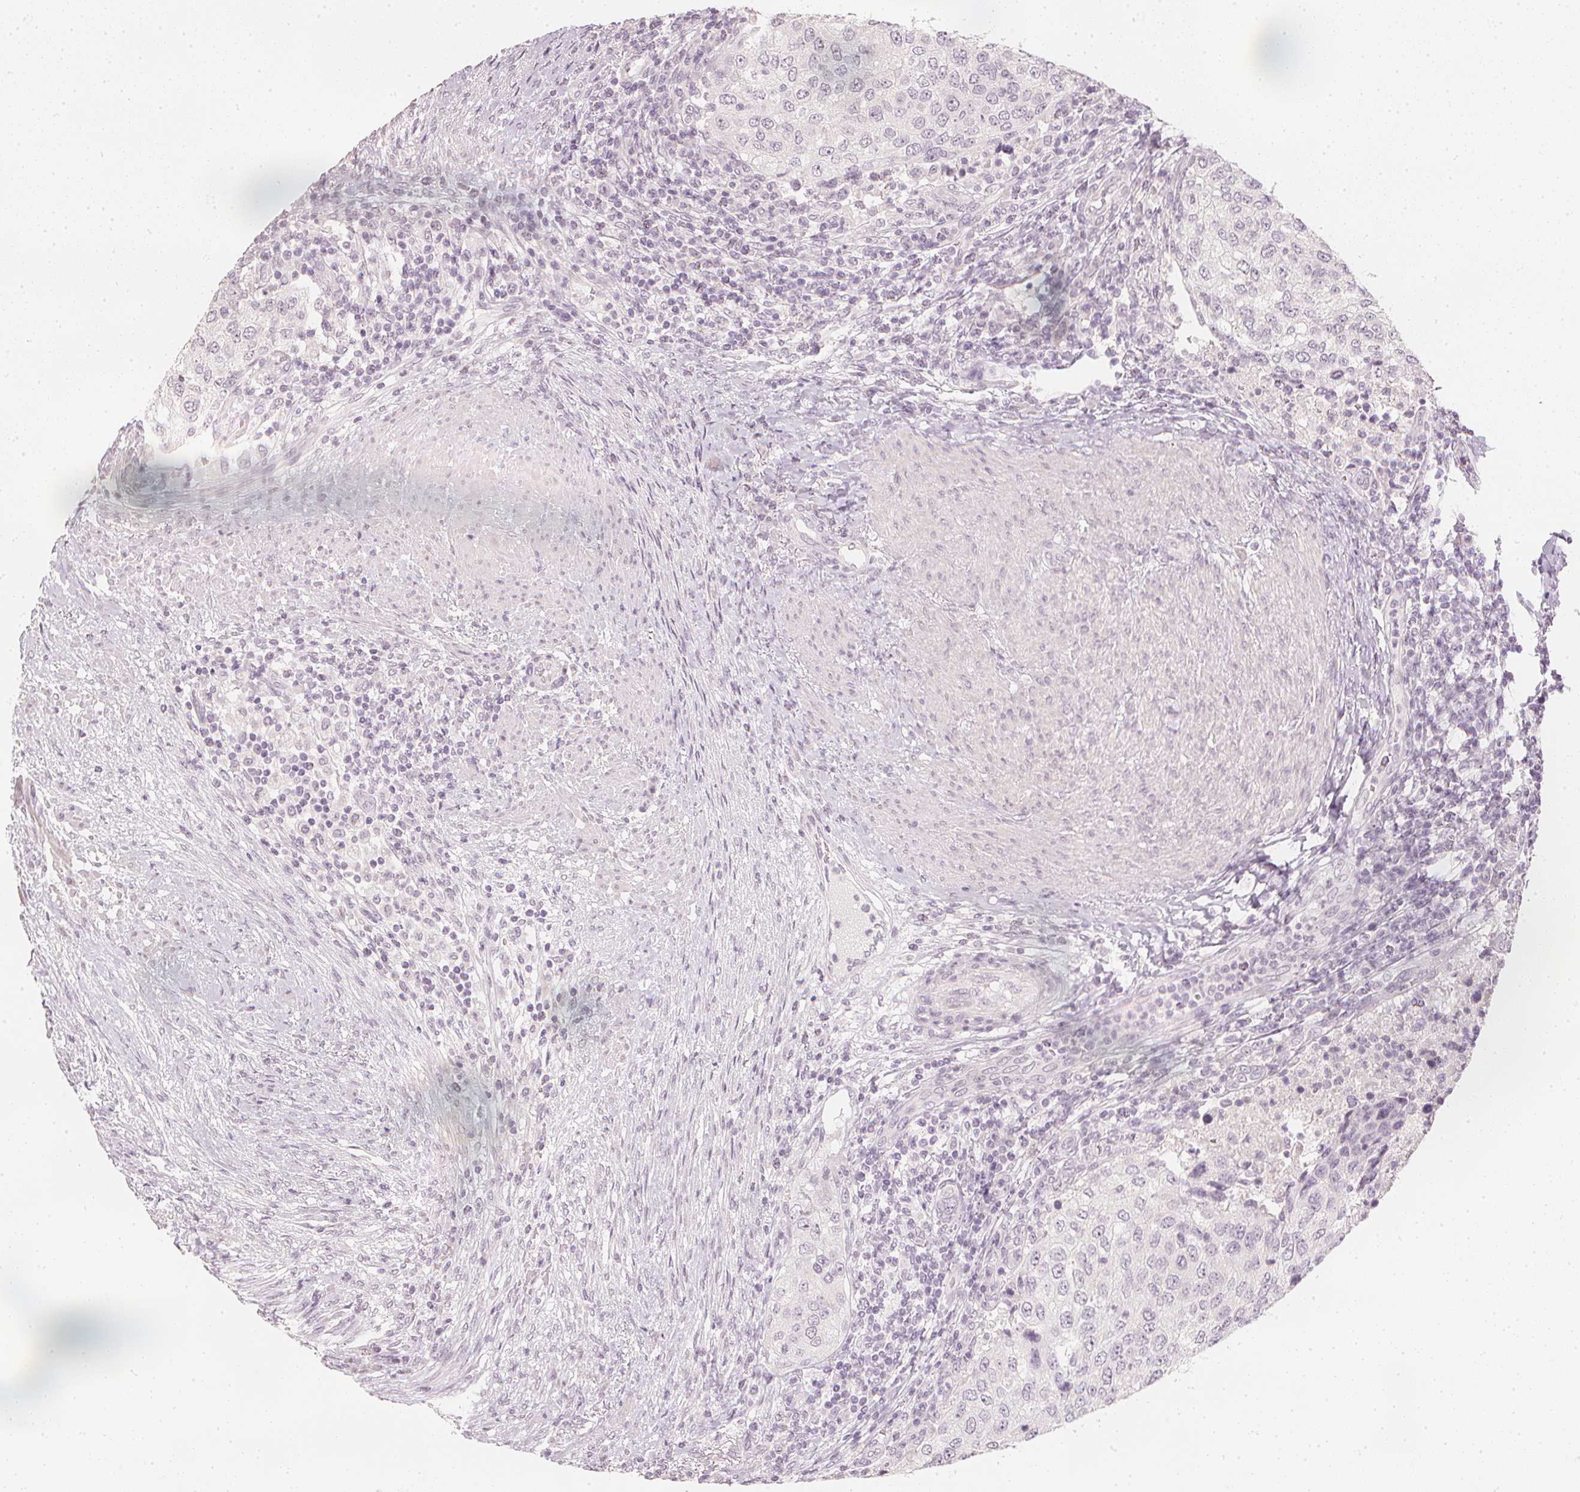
{"staining": {"intensity": "negative", "quantity": "none", "location": "none"}, "tissue": "urothelial cancer", "cell_type": "Tumor cells", "image_type": "cancer", "snomed": [{"axis": "morphology", "description": "Urothelial carcinoma, High grade"}, {"axis": "topography", "description": "Urinary bladder"}], "caption": "DAB (3,3'-diaminobenzidine) immunohistochemical staining of human urothelial cancer displays no significant staining in tumor cells. (DAB (3,3'-diaminobenzidine) IHC, high magnification).", "gene": "CALB1", "patient": {"sex": "female", "age": 78}}